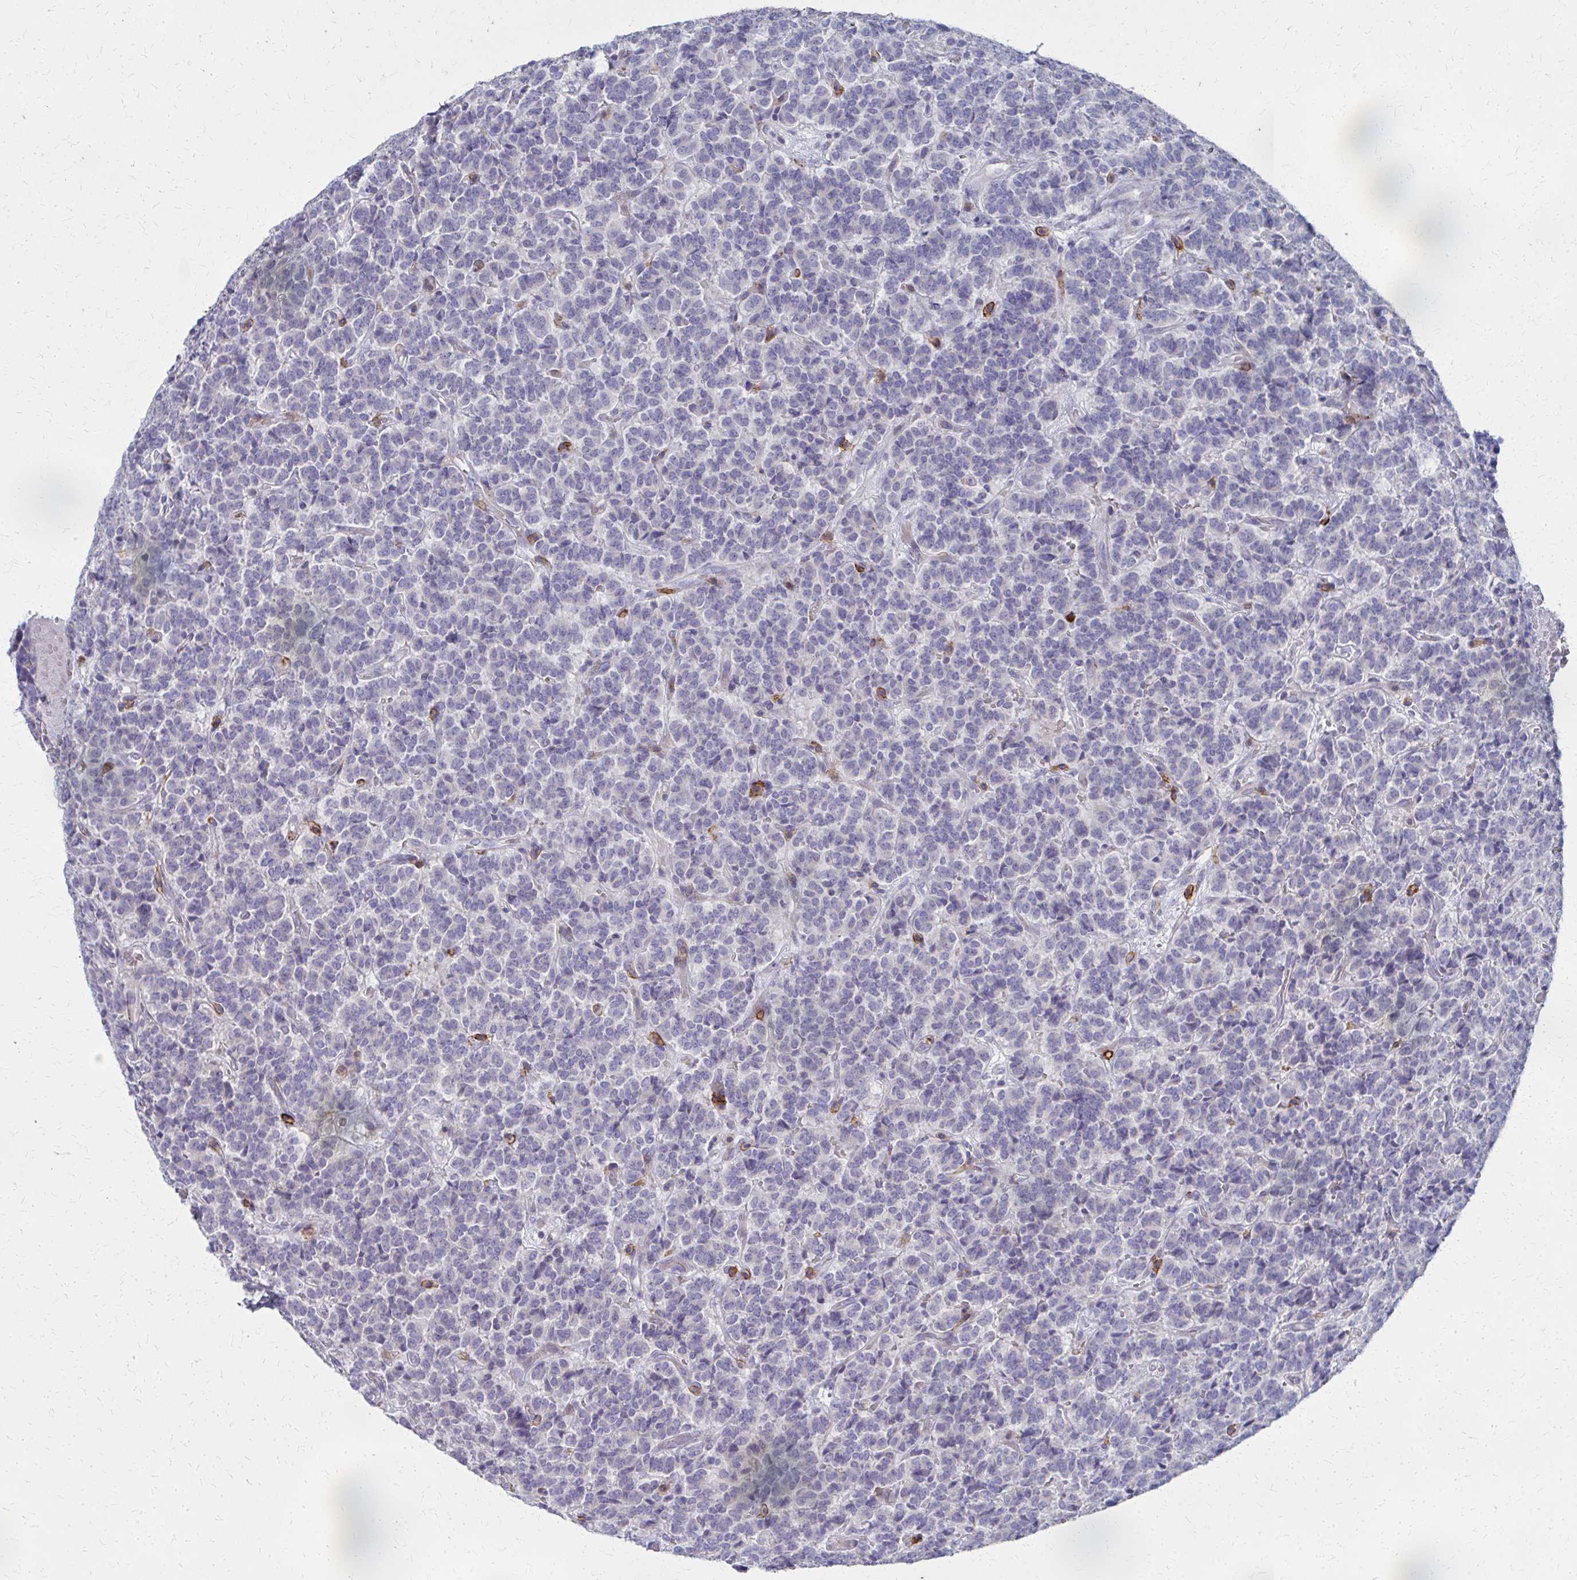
{"staining": {"intensity": "negative", "quantity": "none", "location": "none"}, "tissue": "carcinoid", "cell_type": "Tumor cells", "image_type": "cancer", "snomed": [{"axis": "morphology", "description": "Carcinoid, malignant, NOS"}, {"axis": "topography", "description": "Pancreas"}], "caption": "Immunohistochemistry (IHC) photomicrograph of human carcinoid (malignant) stained for a protein (brown), which exhibits no staining in tumor cells.", "gene": "MS4A2", "patient": {"sex": "male", "age": 36}}